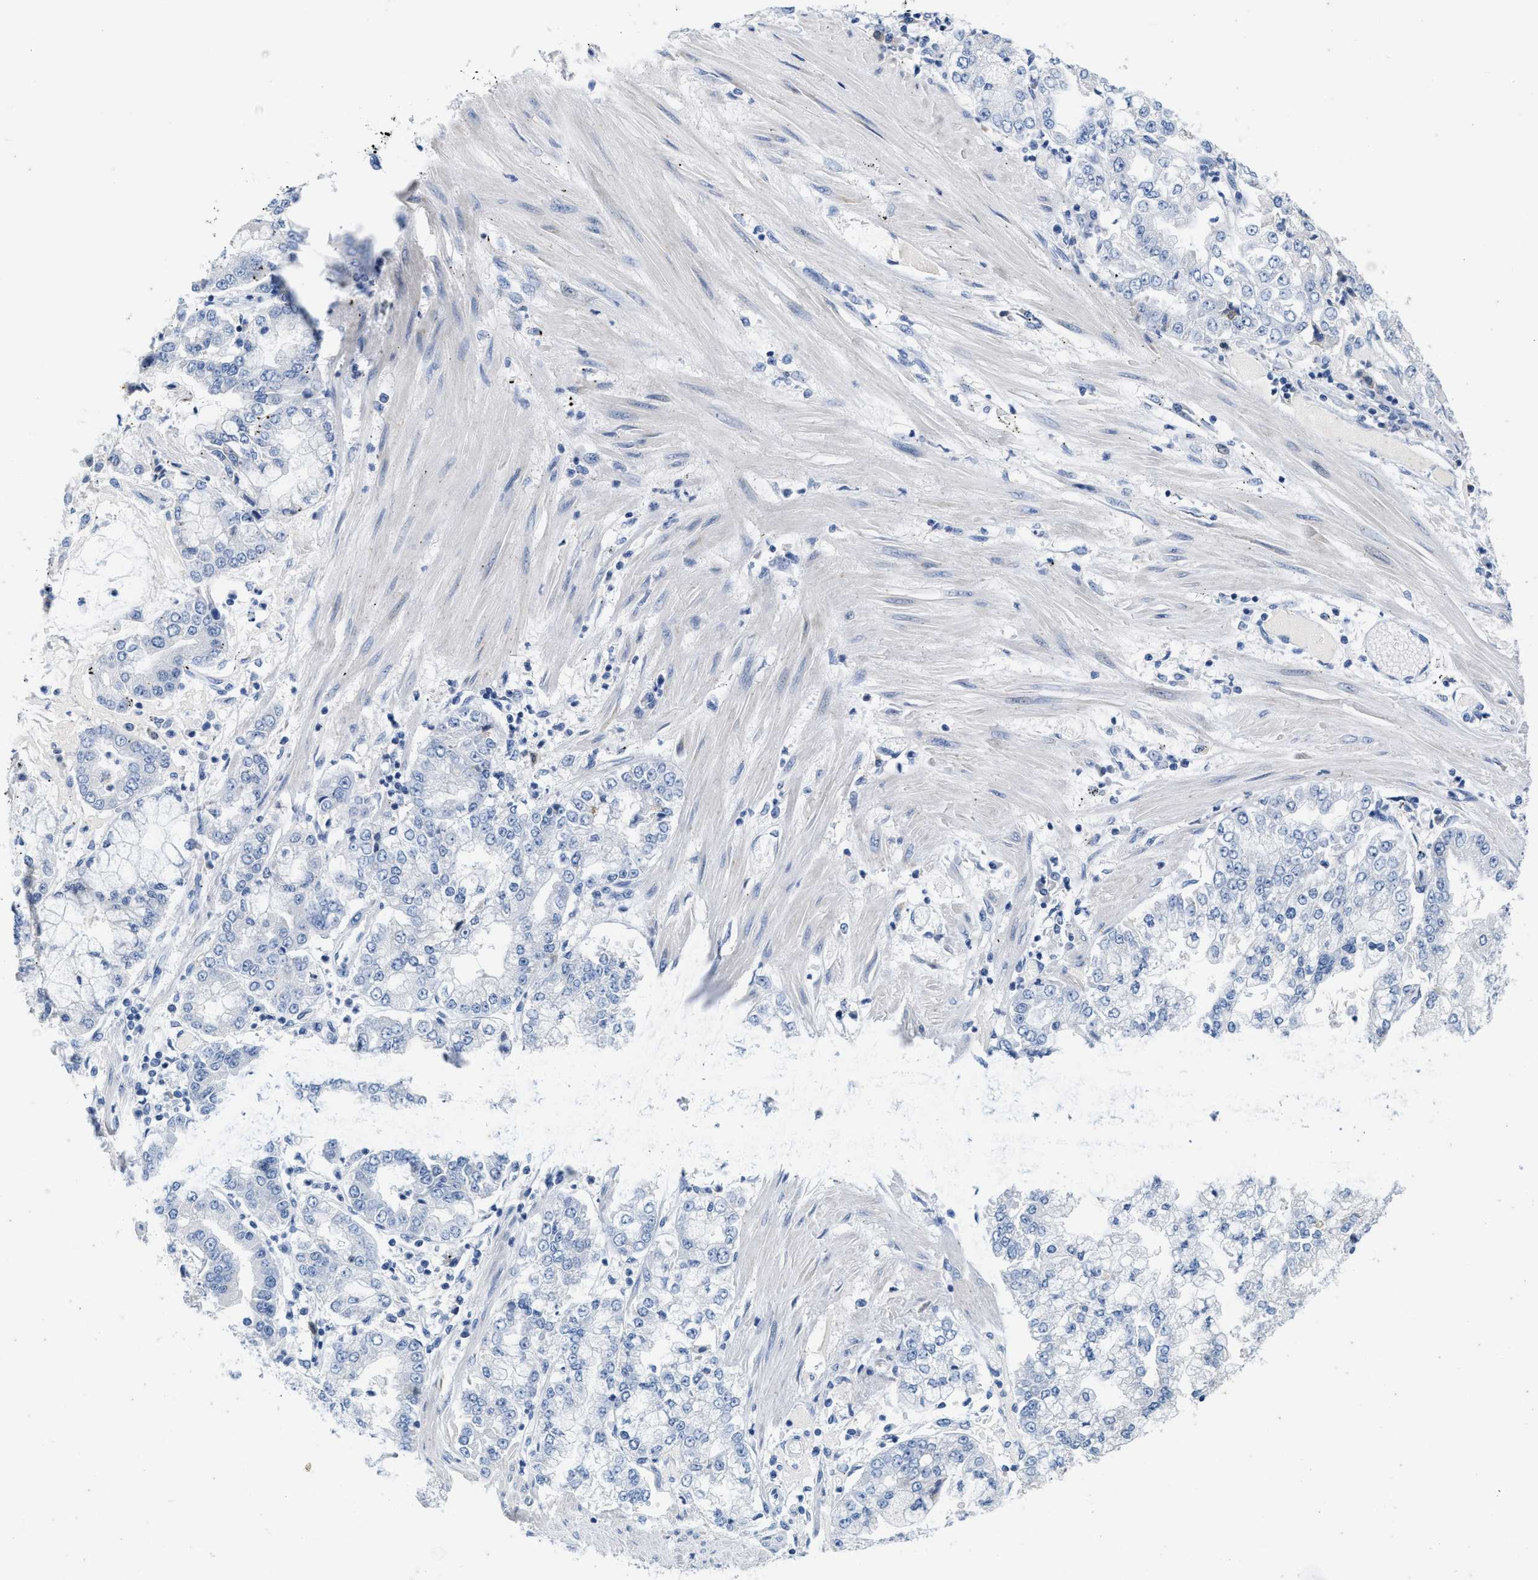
{"staining": {"intensity": "negative", "quantity": "none", "location": "none"}, "tissue": "stomach cancer", "cell_type": "Tumor cells", "image_type": "cancer", "snomed": [{"axis": "morphology", "description": "Adenocarcinoma, NOS"}, {"axis": "topography", "description": "Stomach"}], "caption": "Image shows no protein staining in tumor cells of stomach cancer tissue.", "gene": "ABCB11", "patient": {"sex": "male", "age": 76}}